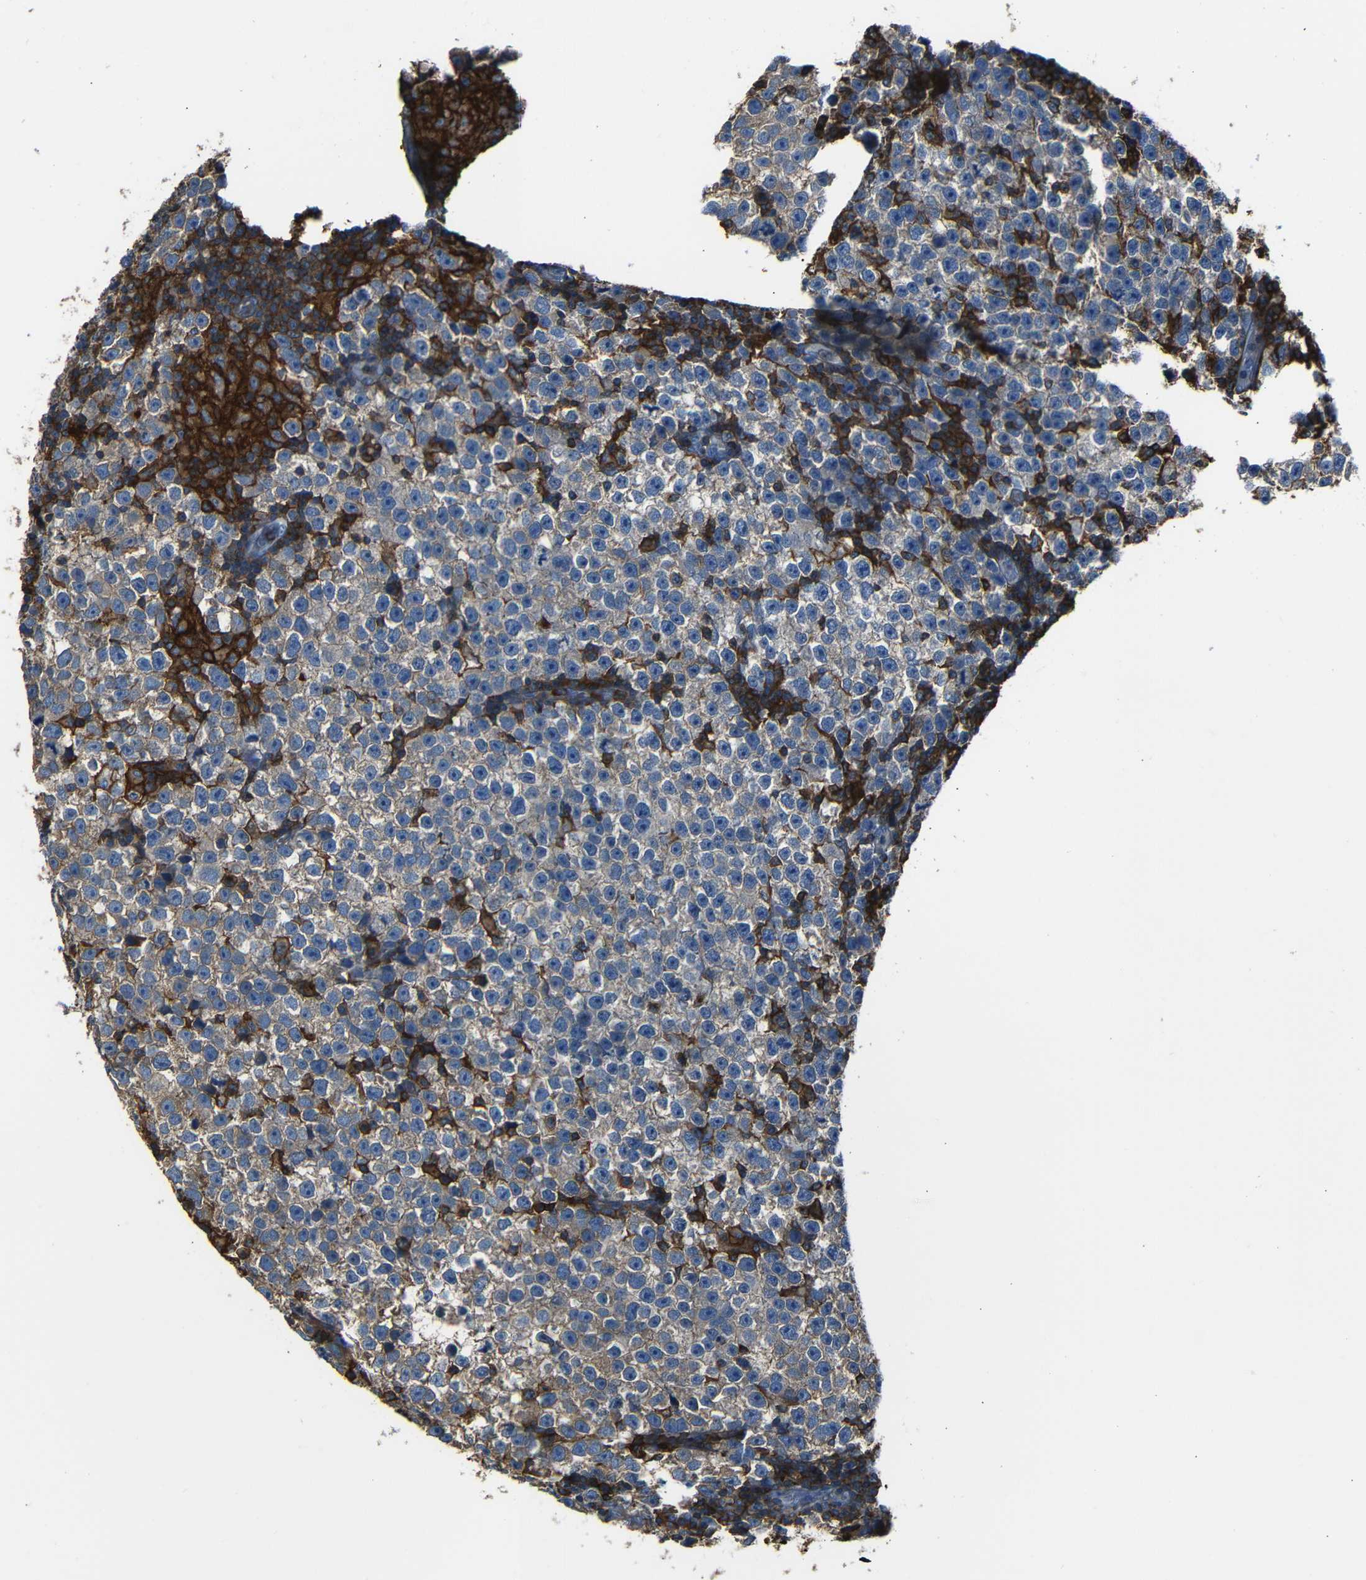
{"staining": {"intensity": "weak", "quantity": "<25%", "location": "cytoplasmic/membranous"}, "tissue": "testis cancer", "cell_type": "Tumor cells", "image_type": "cancer", "snomed": [{"axis": "morphology", "description": "Seminoma, NOS"}, {"axis": "topography", "description": "Testis"}], "caption": "Tumor cells show no significant protein positivity in testis cancer (seminoma).", "gene": "ADGRE5", "patient": {"sex": "male", "age": 43}}